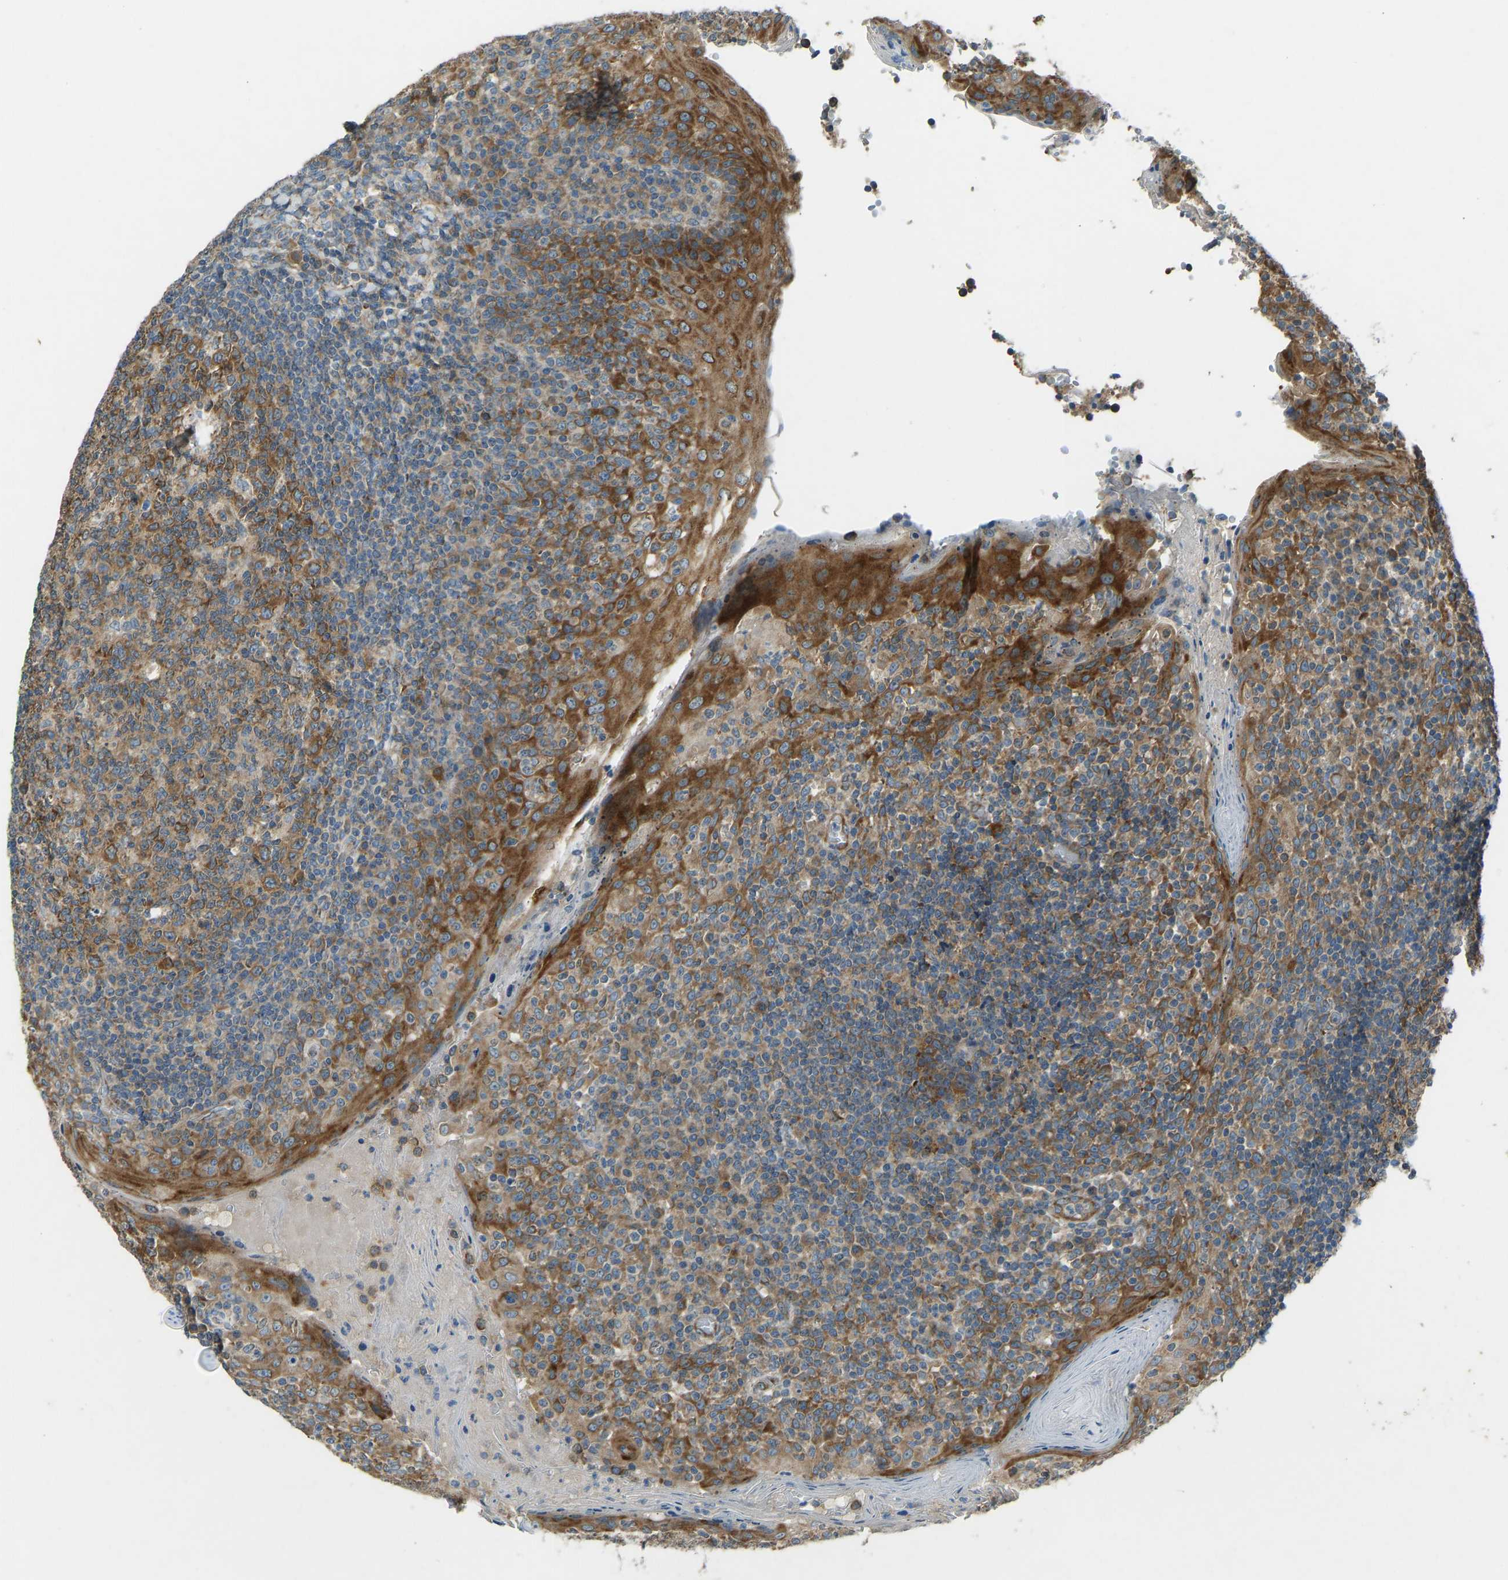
{"staining": {"intensity": "strong", "quantity": ">75%", "location": "cytoplasmic/membranous"}, "tissue": "tonsil", "cell_type": "Germinal center cells", "image_type": "normal", "snomed": [{"axis": "morphology", "description": "Normal tissue, NOS"}, {"axis": "topography", "description": "Tonsil"}], "caption": "Strong cytoplasmic/membranous staining for a protein is identified in about >75% of germinal center cells of unremarkable tonsil using immunohistochemistry (IHC).", "gene": "STAU2", "patient": {"sex": "female", "age": 19}}